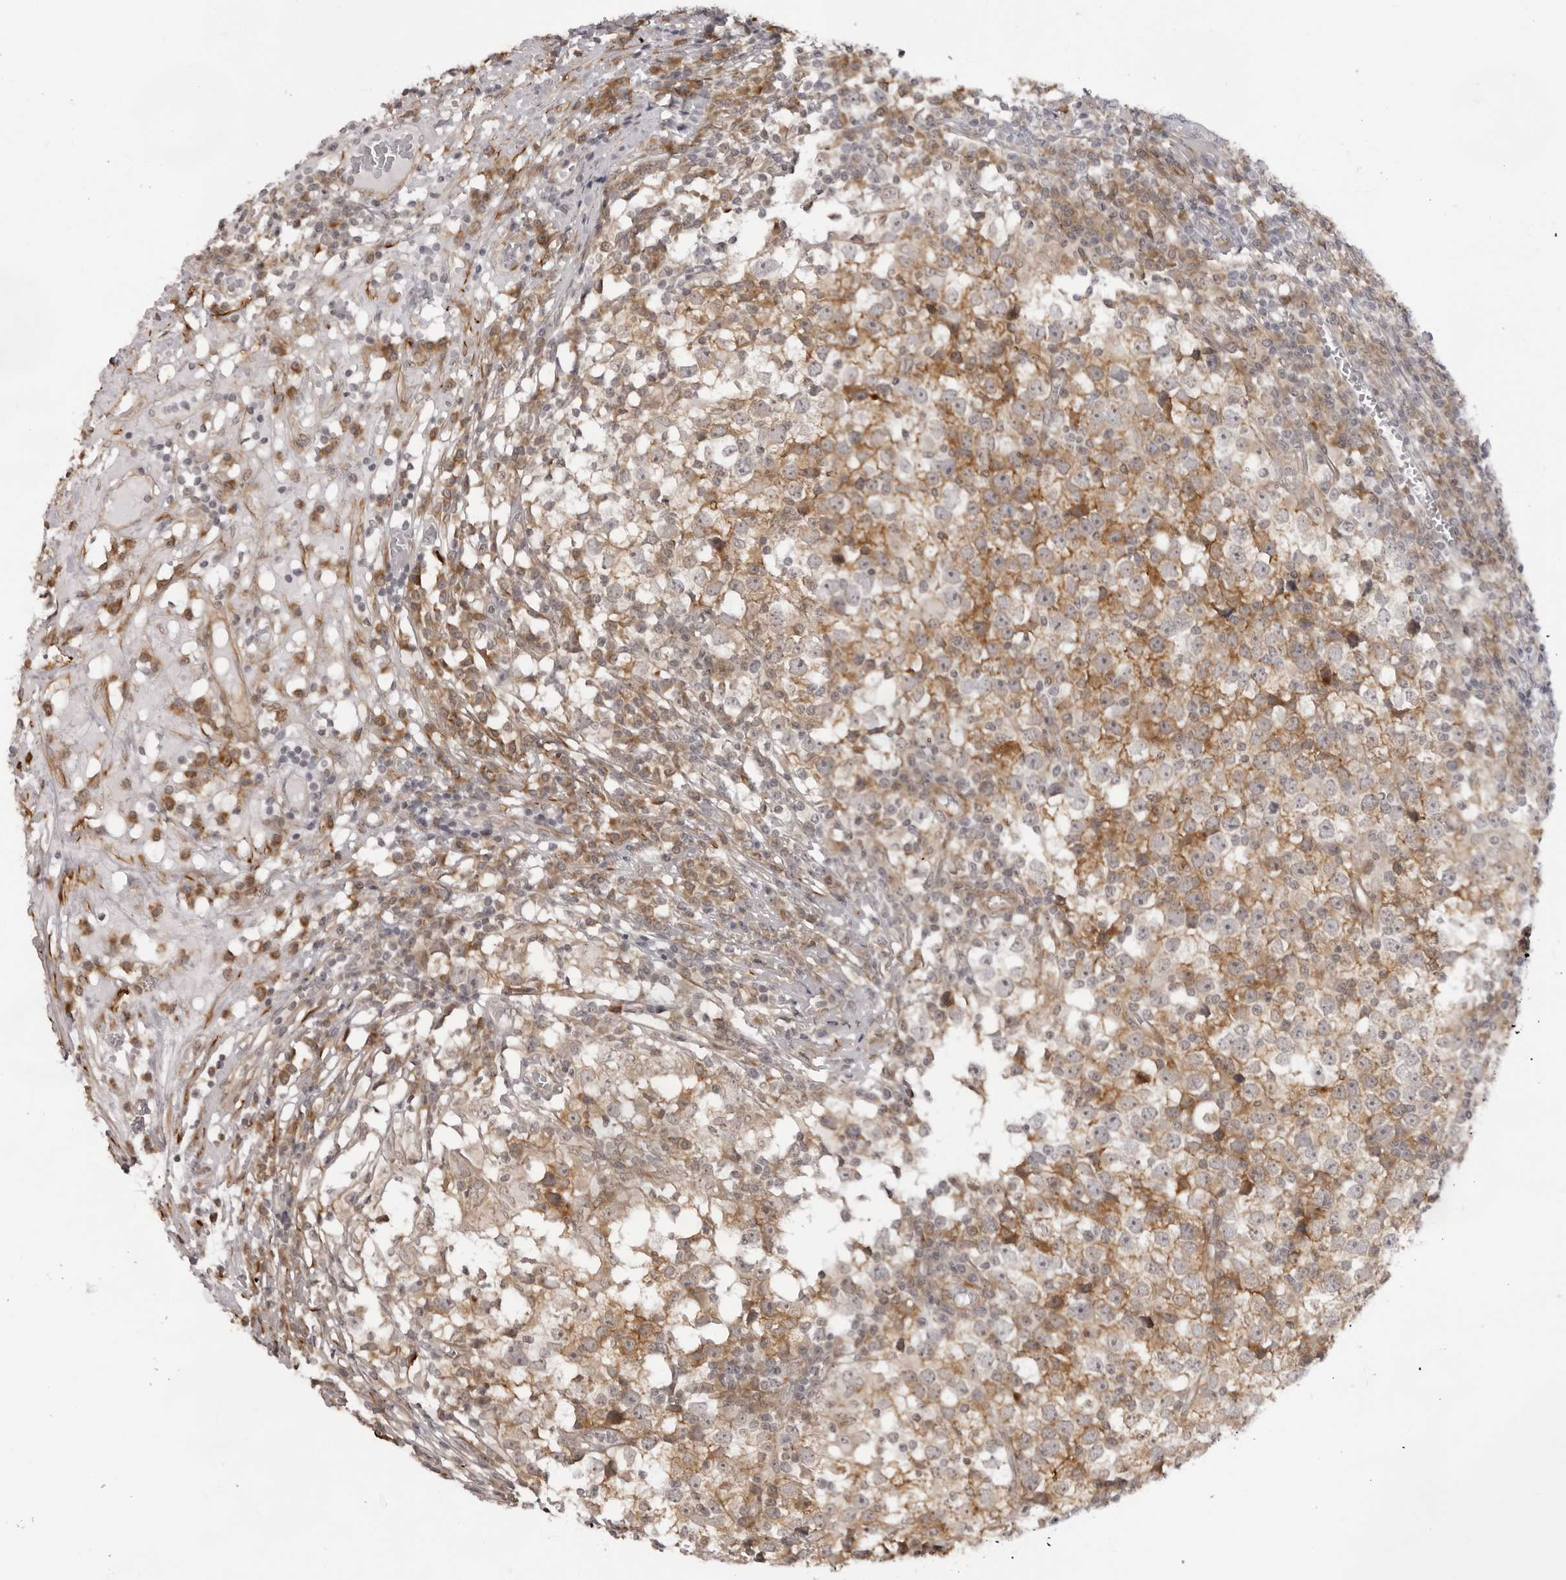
{"staining": {"intensity": "moderate", "quantity": "25%-75%", "location": "cytoplasmic/membranous"}, "tissue": "testis cancer", "cell_type": "Tumor cells", "image_type": "cancer", "snomed": [{"axis": "morphology", "description": "Seminoma, NOS"}, {"axis": "topography", "description": "Testis"}], "caption": "Seminoma (testis) stained for a protein (brown) exhibits moderate cytoplasmic/membranous positive positivity in approximately 25%-75% of tumor cells.", "gene": "SRGAP2", "patient": {"sex": "male", "age": 65}}